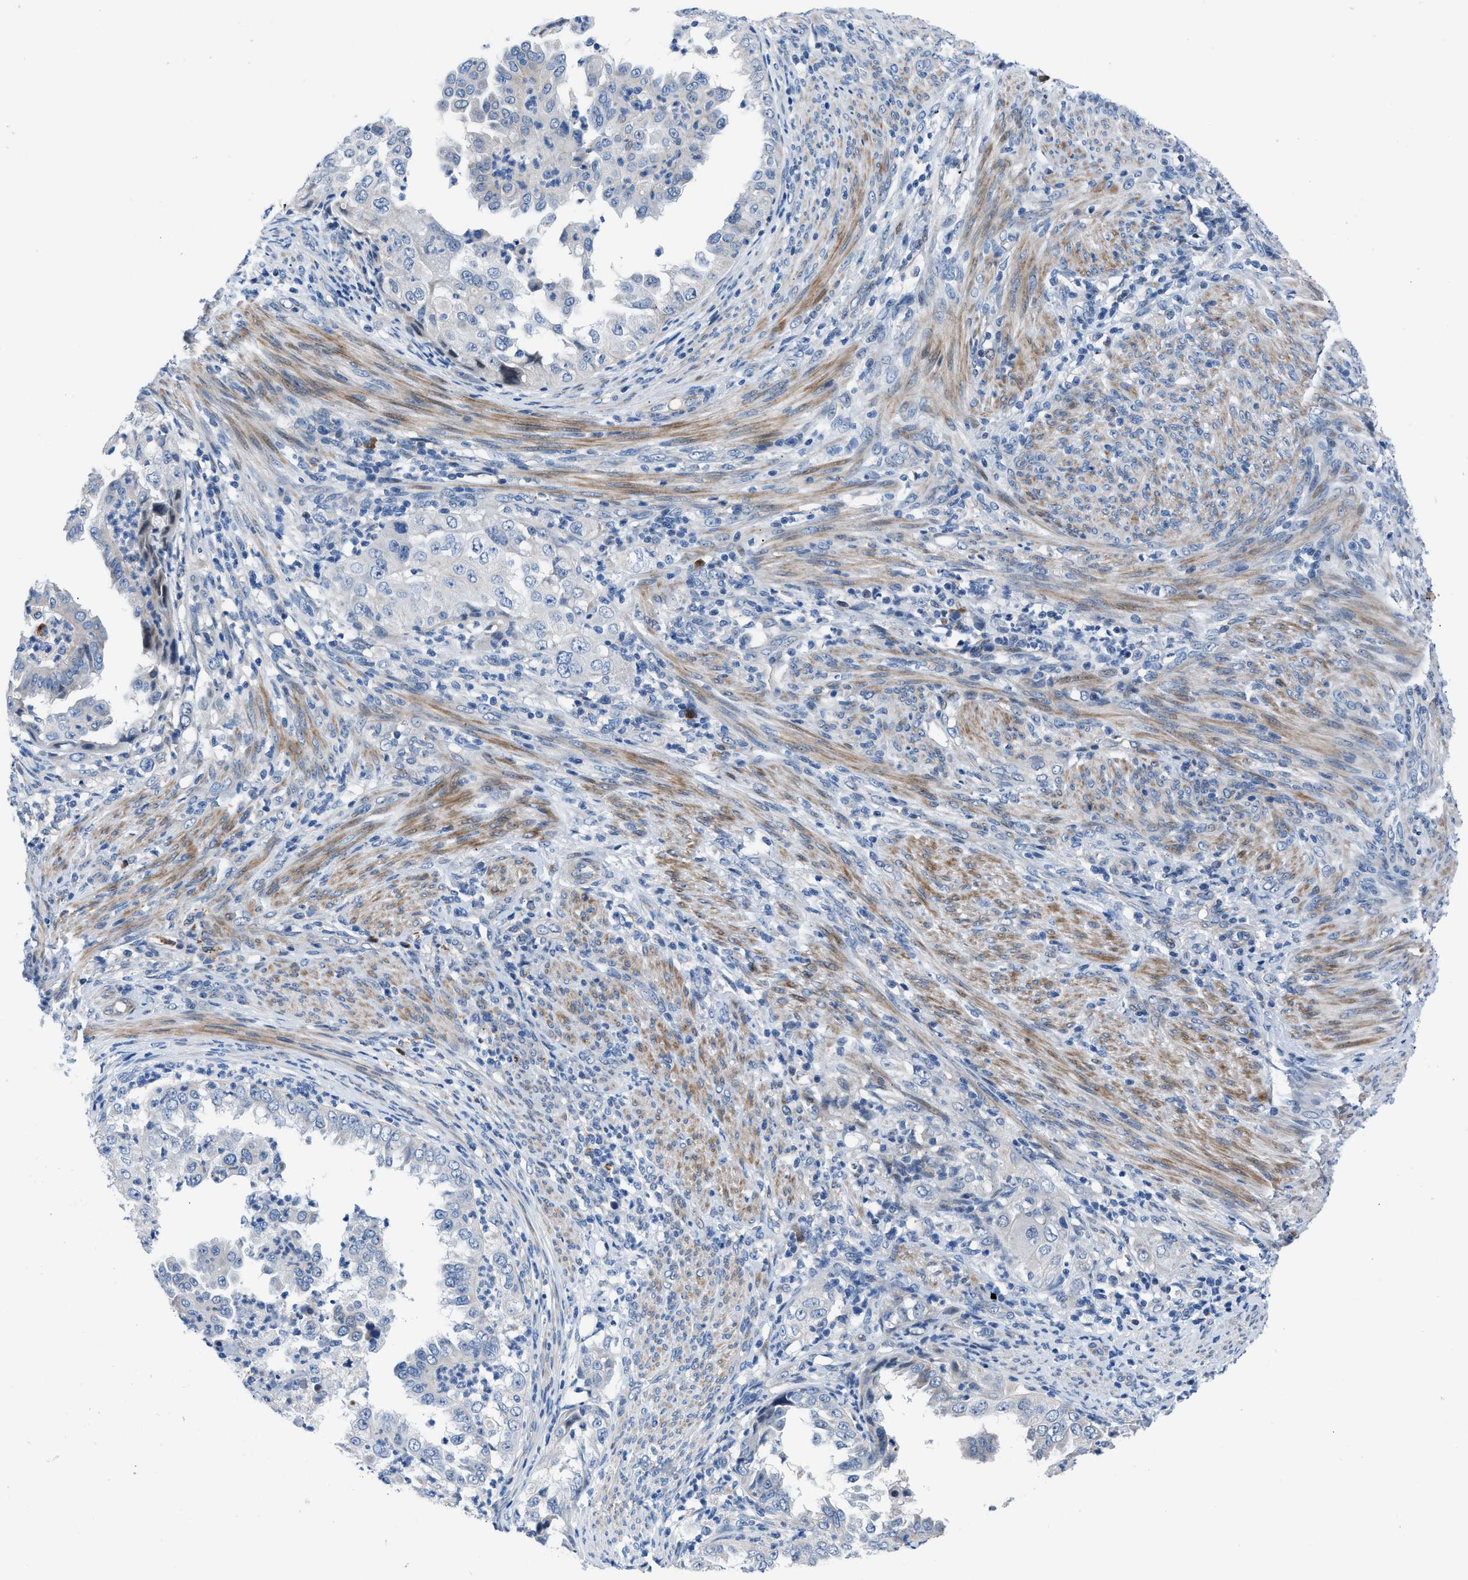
{"staining": {"intensity": "negative", "quantity": "none", "location": "none"}, "tissue": "endometrial cancer", "cell_type": "Tumor cells", "image_type": "cancer", "snomed": [{"axis": "morphology", "description": "Adenocarcinoma, NOS"}, {"axis": "topography", "description": "Endometrium"}], "caption": "DAB (3,3'-diaminobenzidine) immunohistochemical staining of human adenocarcinoma (endometrial) shows no significant staining in tumor cells.", "gene": "UAP1", "patient": {"sex": "female", "age": 85}}